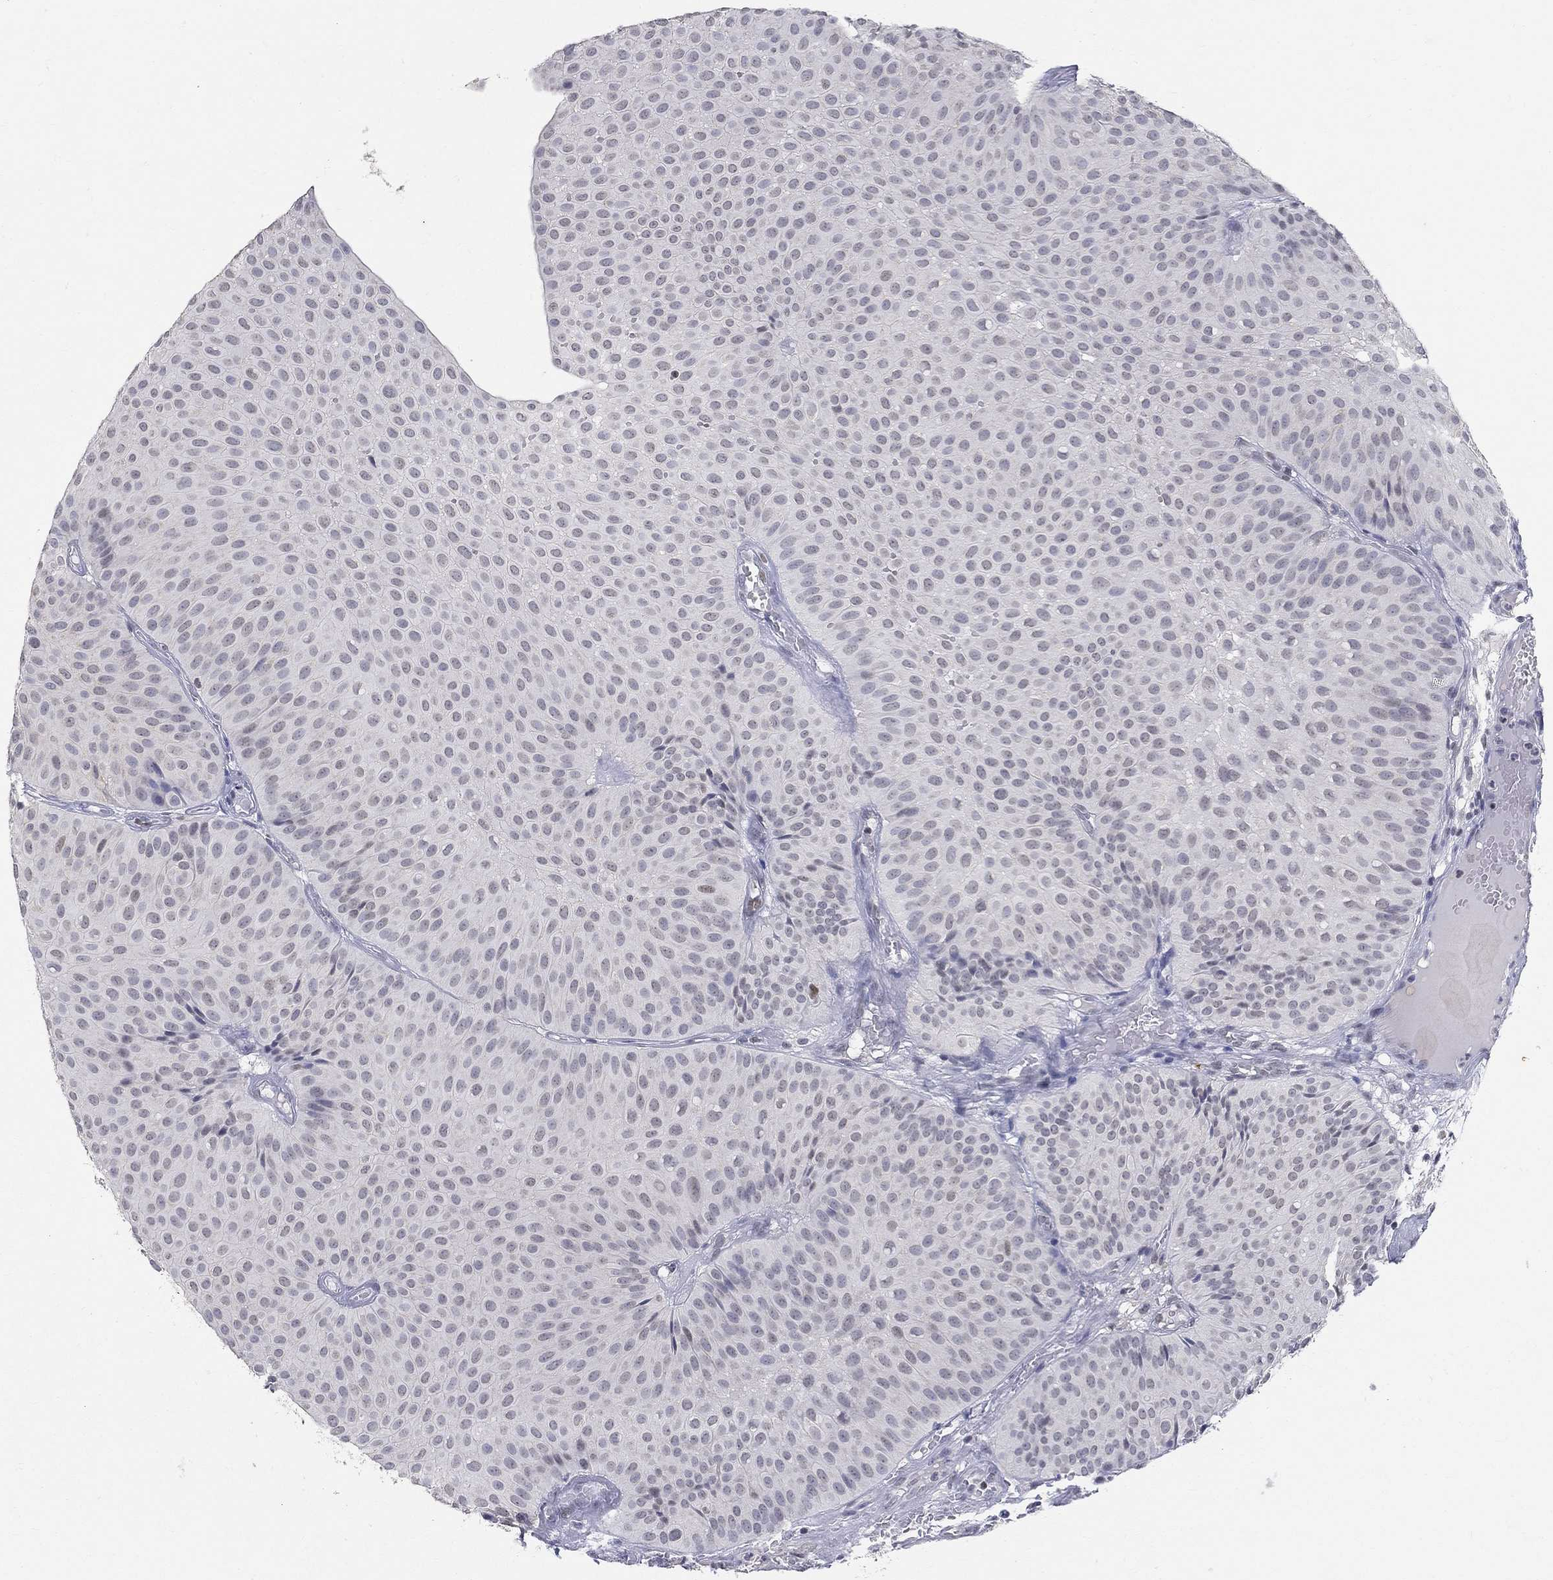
{"staining": {"intensity": "negative", "quantity": "none", "location": "none"}, "tissue": "urothelial cancer", "cell_type": "Tumor cells", "image_type": "cancer", "snomed": [{"axis": "morphology", "description": "Urothelial carcinoma, Low grade"}, {"axis": "topography", "description": "Urinary bladder"}], "caption": "Immunohistochemistry (IHC) image of human urothelial cancer stained for a protein (brown), which shows no expression in tumor cells.", "gene": "KLF12", "patient": {"sex": "male", "age": 64}}